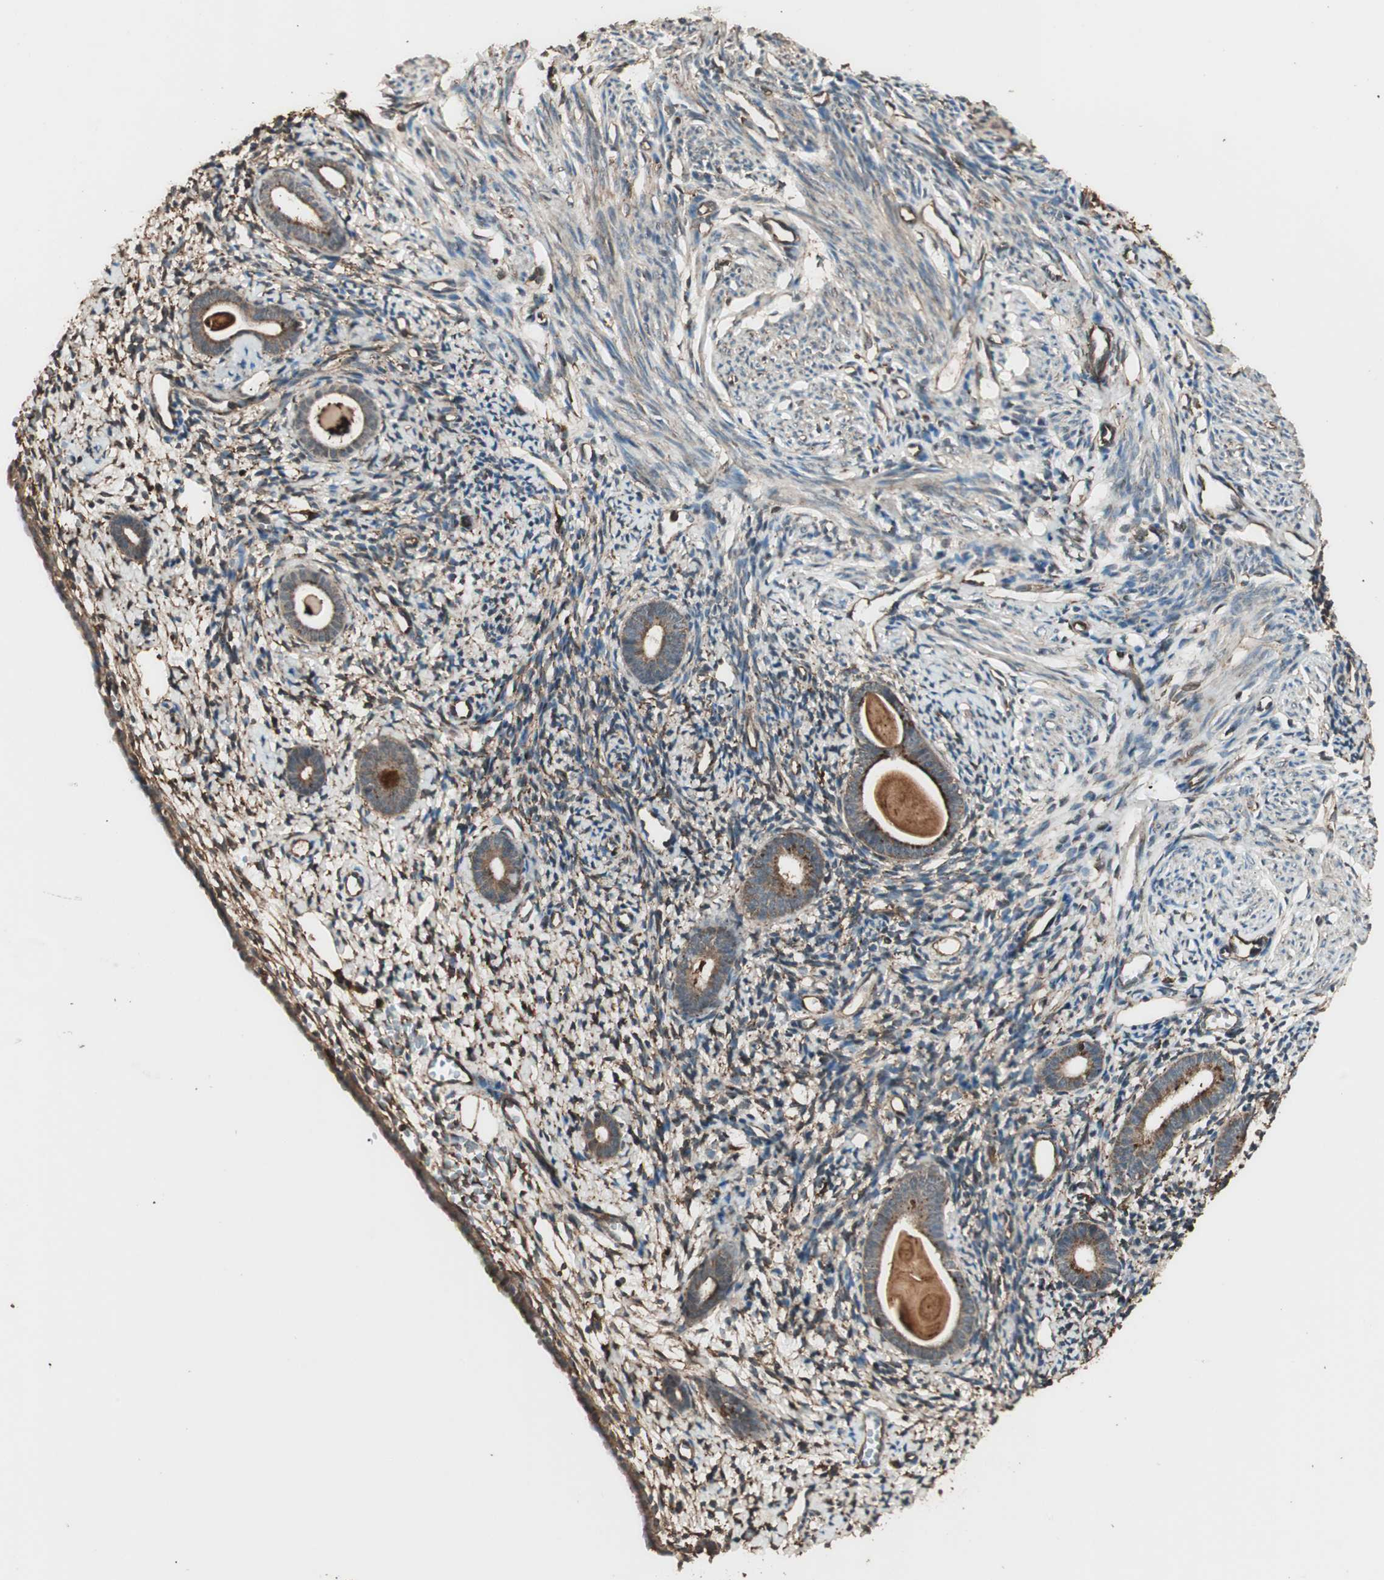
{"staining": {"intensity": "moderate", "quantity": "25%-75%", "location": "cytoplasmic/membranous"}, "tissue": "endometrium", "cell_type": "Cells in endometrial stroma", "image_type": "normal", "snomed": [{"axis": "morphology", "description": "Normal tissue, NOS"}, {"axis": "topography", "description": "Endometrium"}], "caption": "The photomicrograph displays a brown stain indicating the presence of a protein in the cytoplasmic/membranous of cells in endometrial stroma in endometrium.", "gene": "CCN4", "patient": {"sex": "female", "age": 71}}